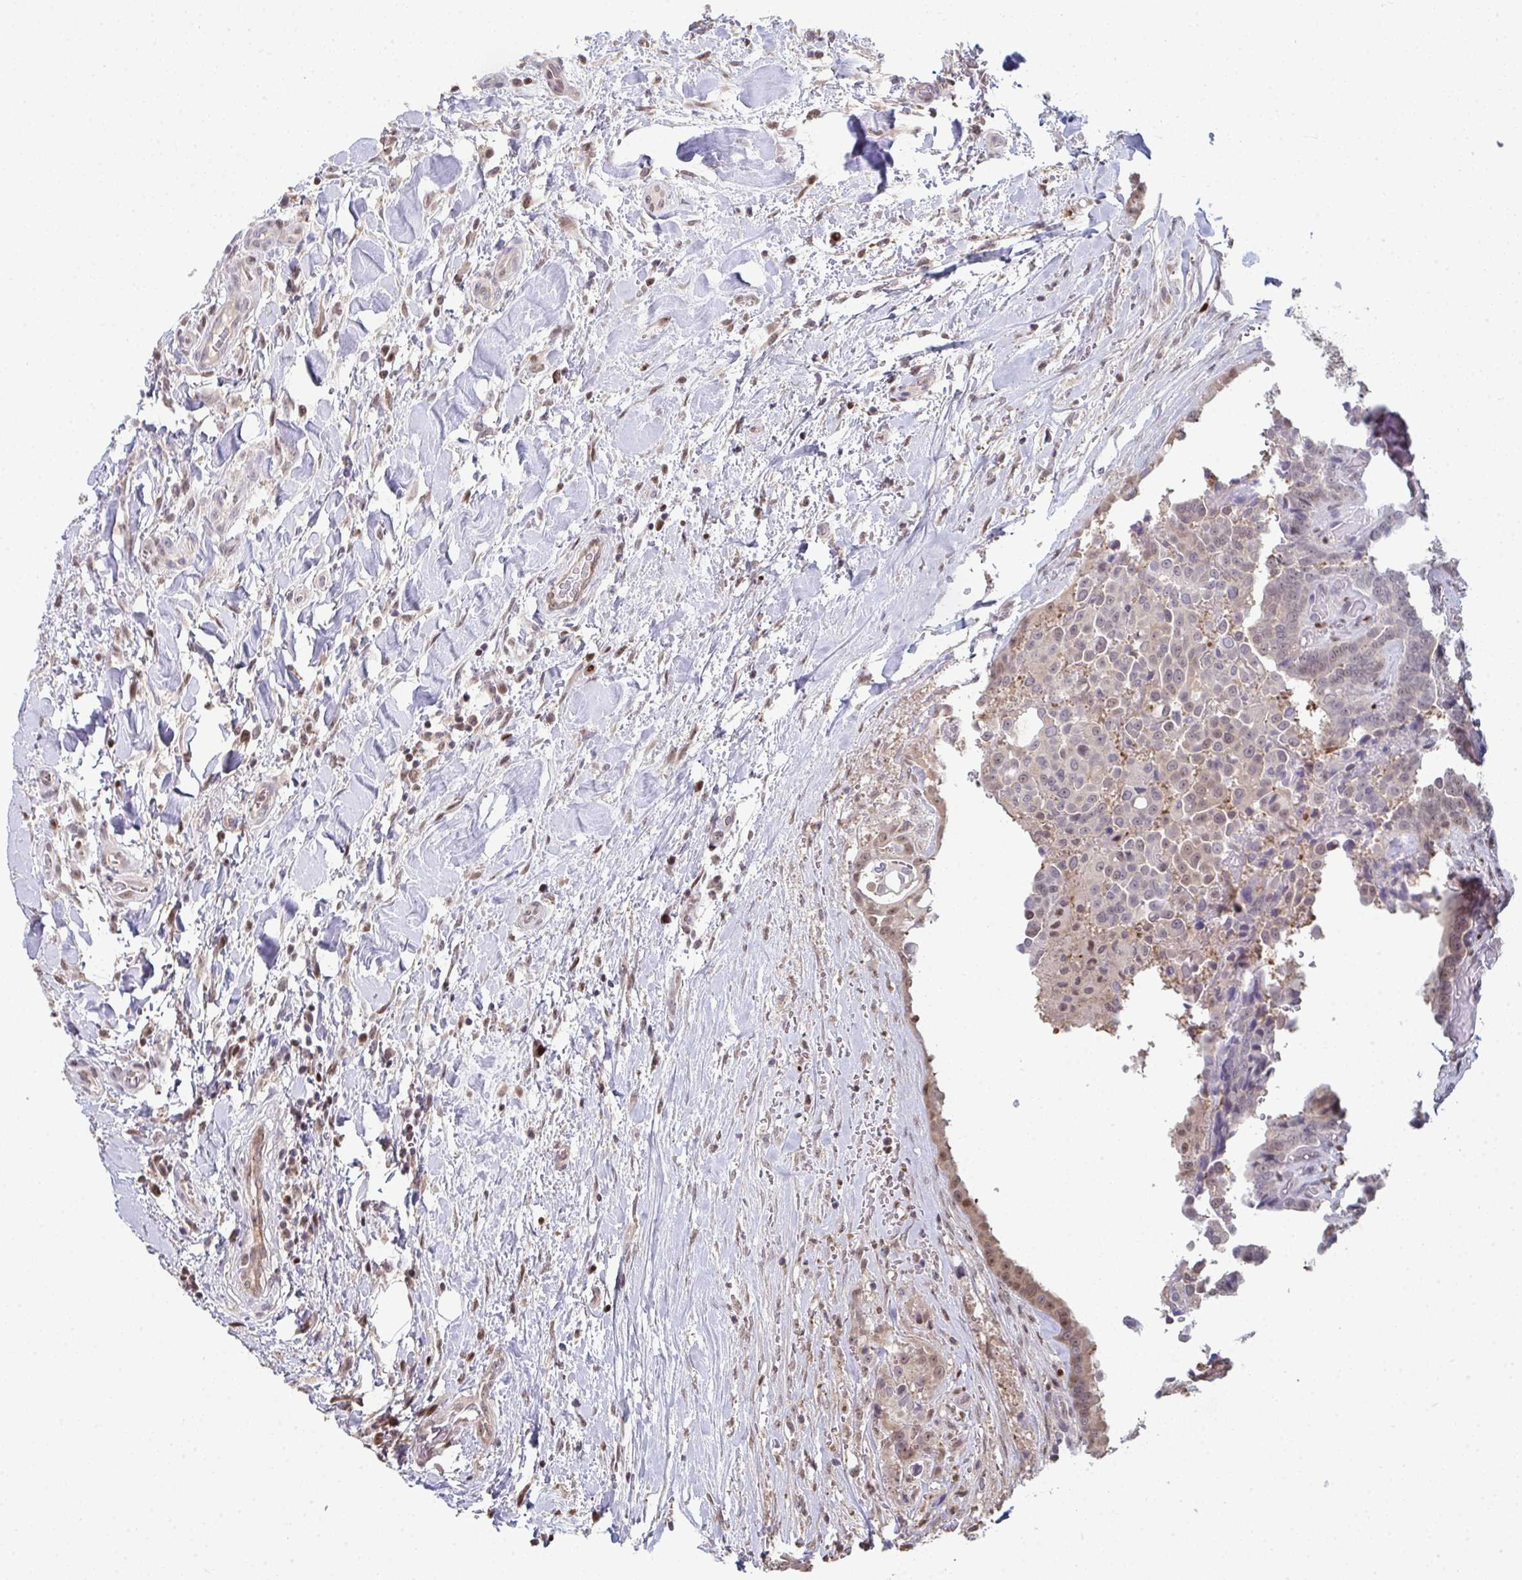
{"staining": {"intensity": "weak", "quantity": "25%-75%", "location": "cytoplasmic/membranous,nuclear"}, "tissue": "thyroid cancer", "cell_type": "Tumor cells", "image_type": "cancer", "snomed": [{"axis": "morphology", "description": "Papillary adenocarcinoma, NOS"}, {"axis": "topography", "description": "Thyroid gland"}], "caption": "Tumor cells reveal low levels of weak cytoplasmic/membranous and nuclear expression in approximately 25%-75% of cells in thyroid cancer.", "gene": "ACD", "patient": {"sex": "male", "age": 61}}